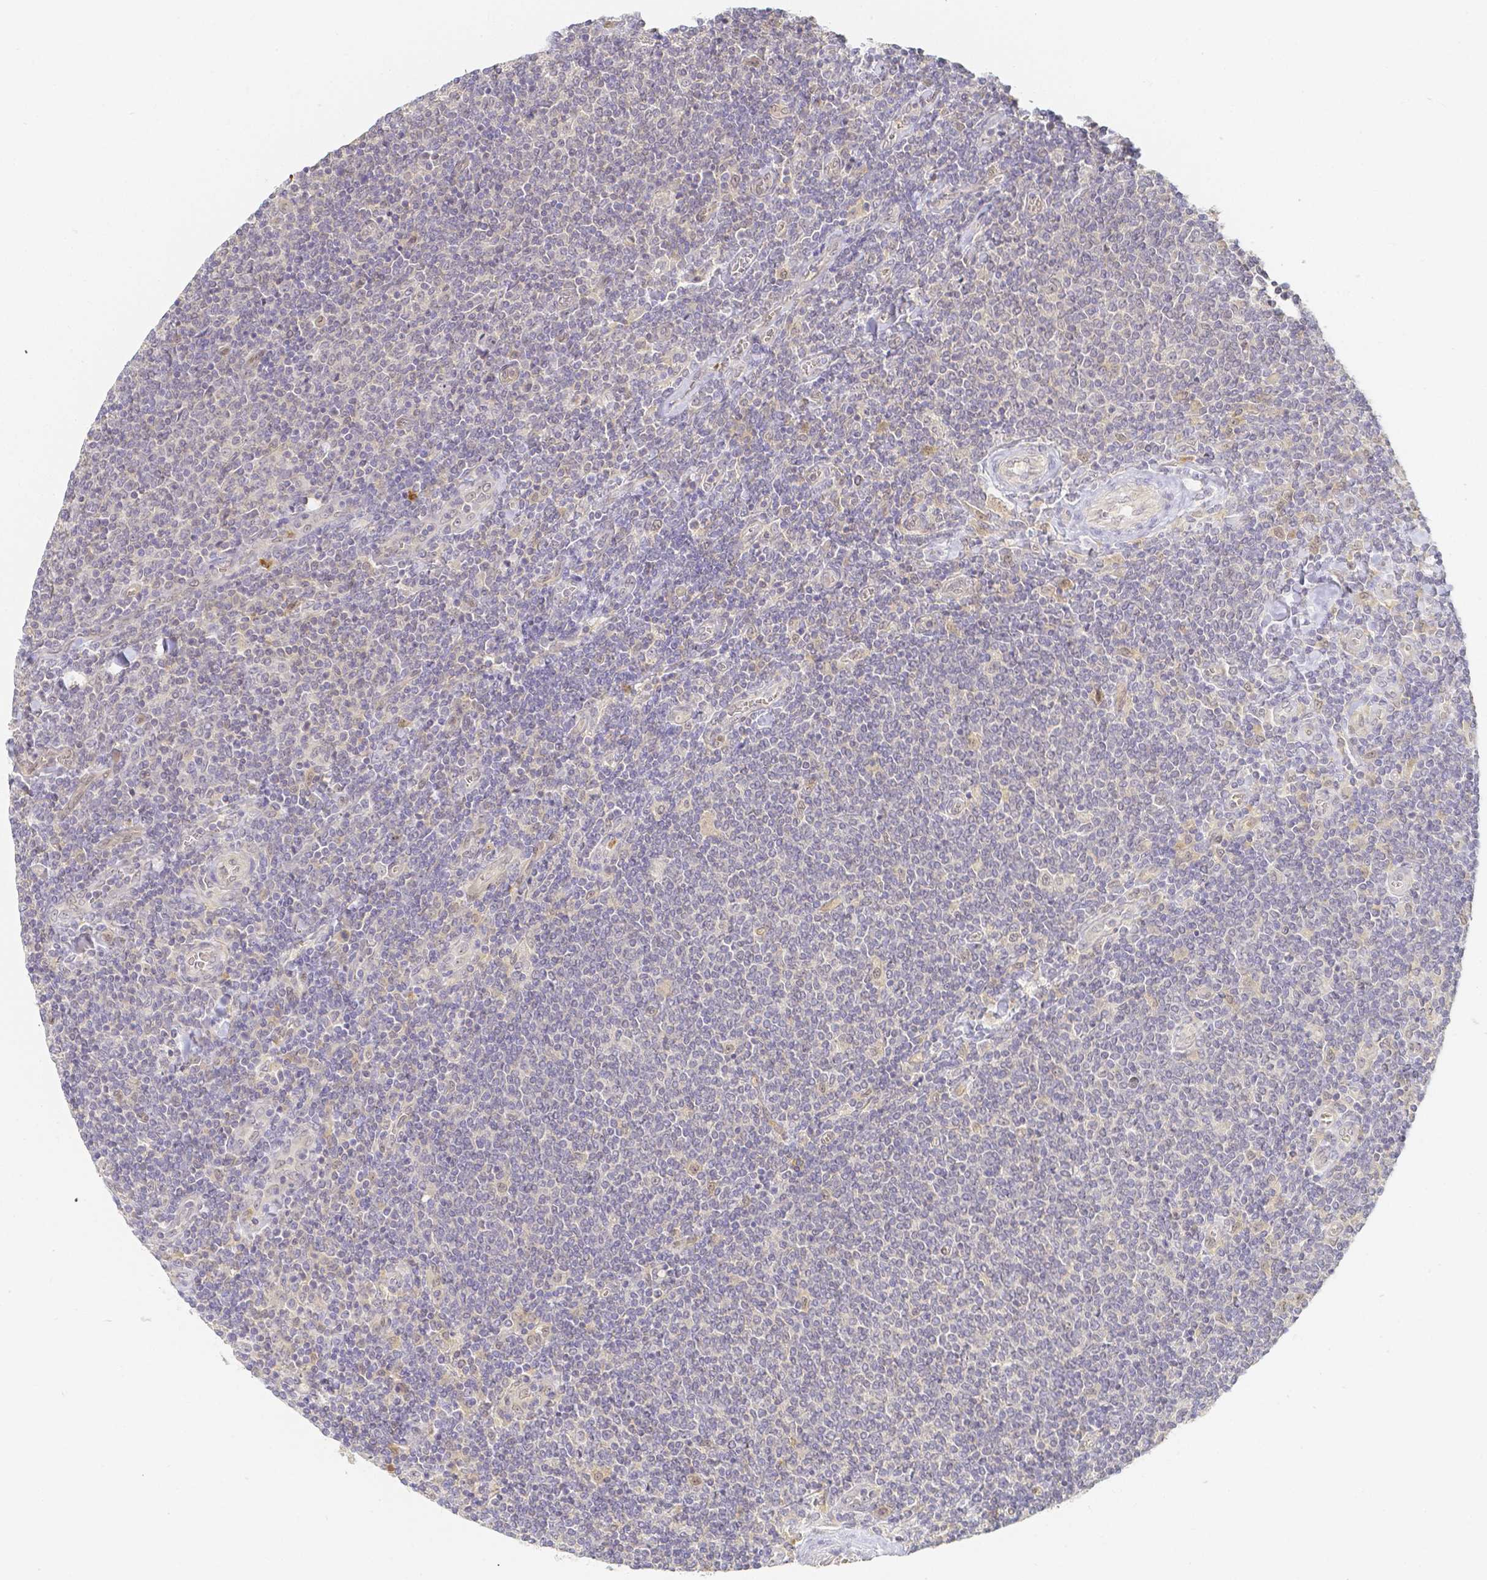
{"staining": {"intensity": "negative", "quantity": "none", "location": "none"}, "tissue": "lymphoma", "cell_type": "Tumor cells", "image_type": "cancer", "snomed": [{"axis": "morphology", "description": "Malignant lymphoma, non-Hodgkin's type, Low grade"}, {"axis": "topography", "description": "Lymph node"}], "caption": "An image of human low-grade malignant lymphoma, non-Hodgkin's type is negative for staining in tumor cells.", "gene": "KCNH1", "patient": {"sex": "male", "age": 52}}